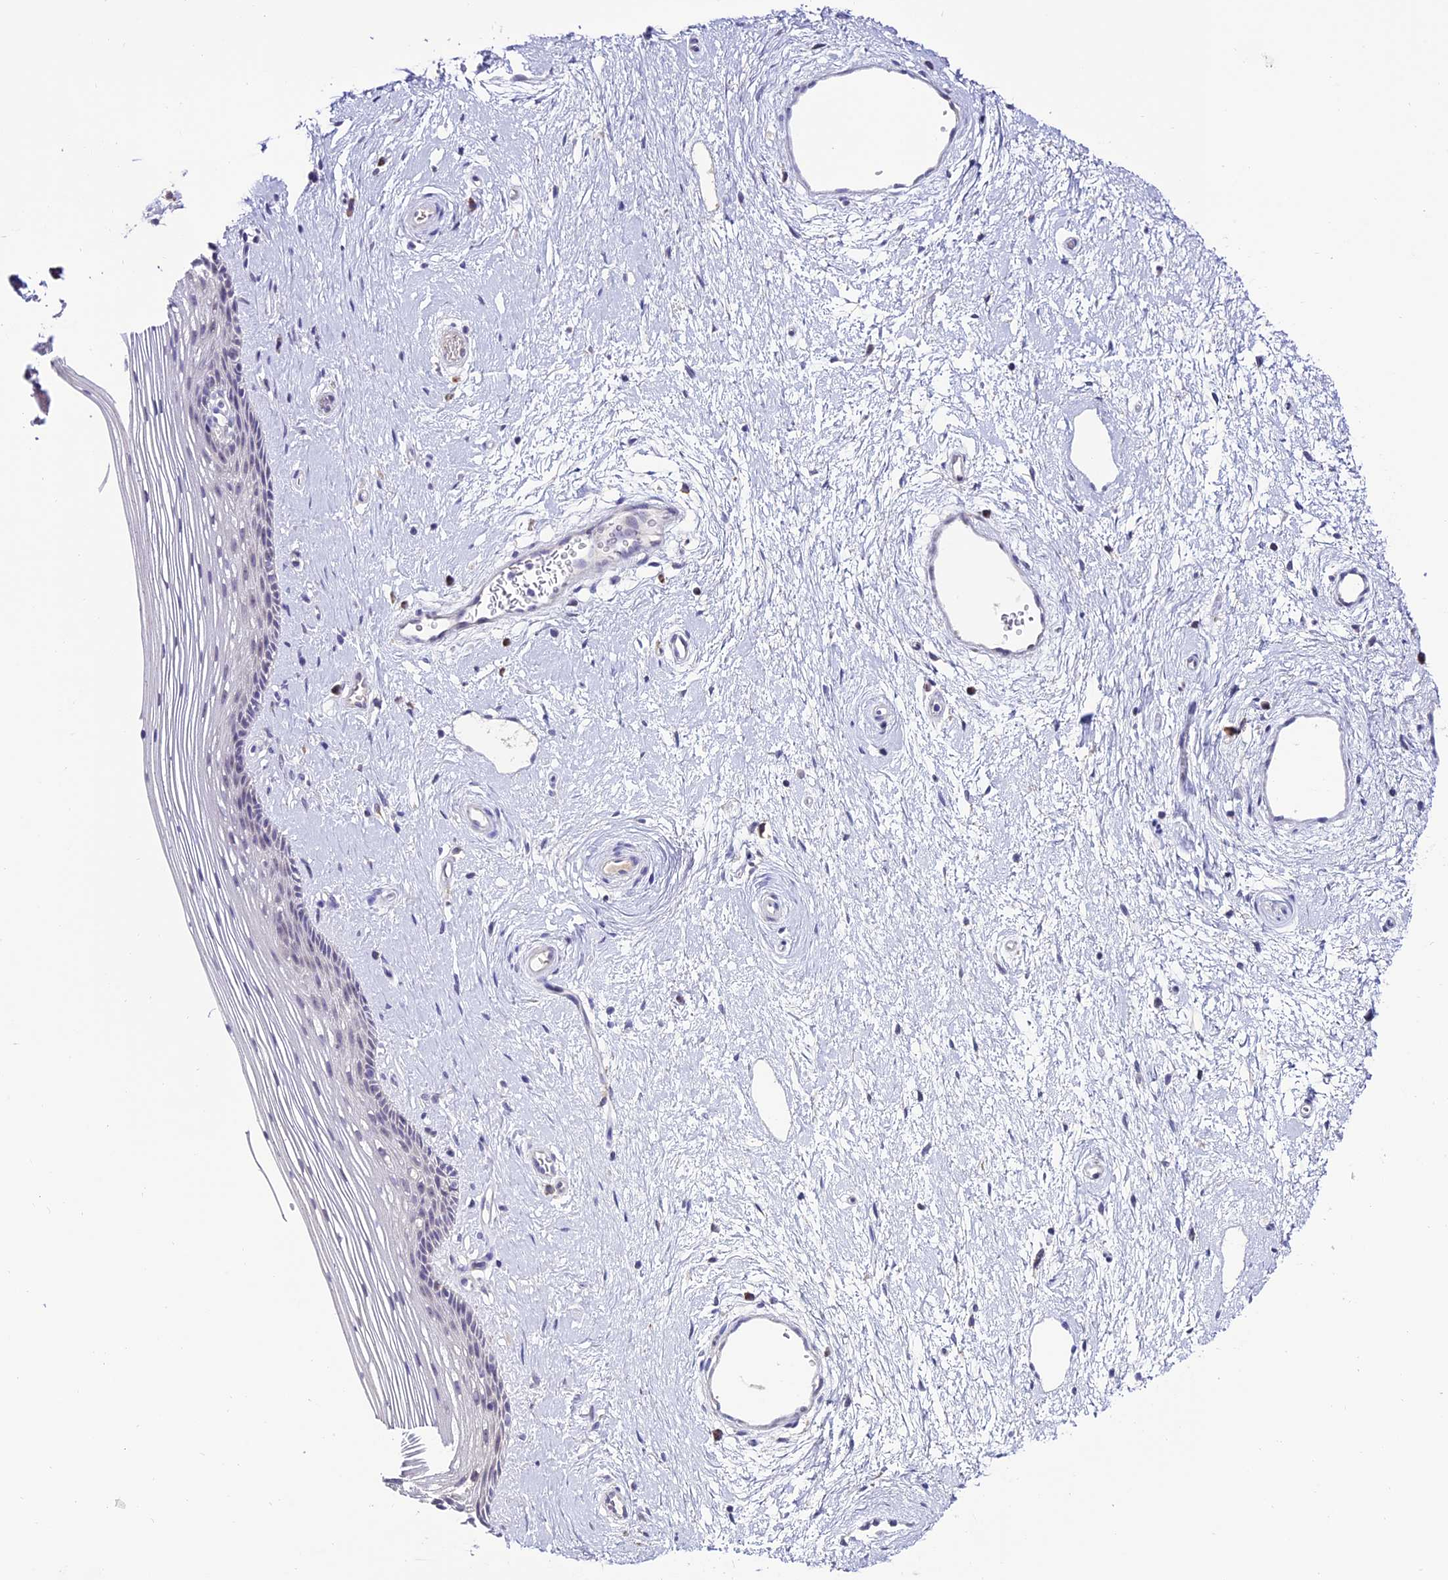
{"staining": {"intensity": "negative", "quantity": "none", "location": "none"}, "tissue": "vagina", "cell_type": "Squamous epithelial cells", "image_type": "normal", "snomed": [{"axis": "morphology", "description": "Normal tissue, NOS"}, {"axis": "topography", "description": "Vagina"}], "caption": "Histopathology image shows no significant protein positivity in squamous epithelial cells of unremarkable vagina. (IHC, brightfield microscopy, high magnification).", "gene": "SLC10A1", "patient": {"sex": "female", "age": 46}}